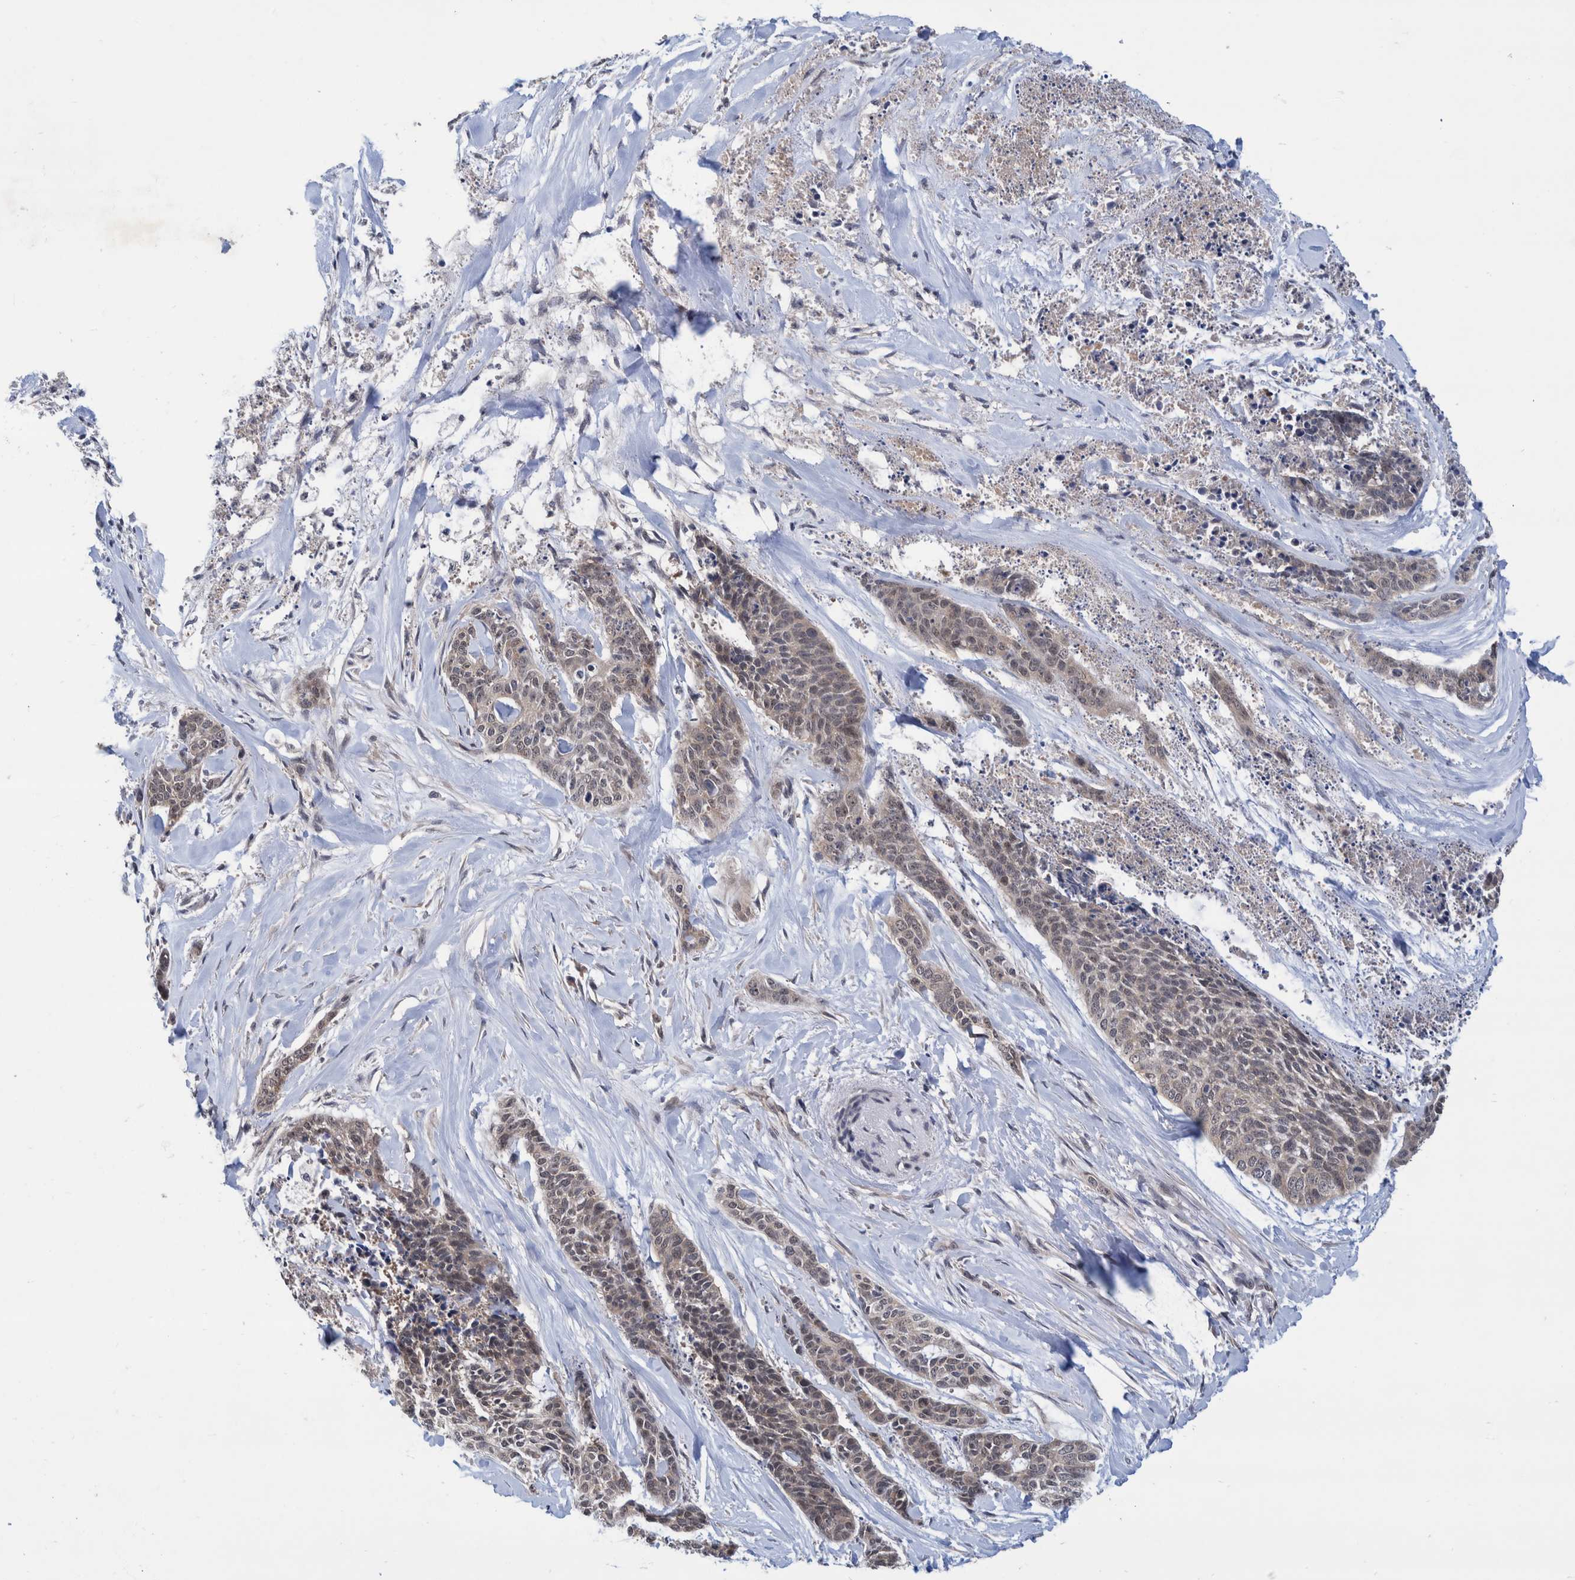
{"staining": {"intensity": "weak", "quantity": ">75%", "location": "cytoplasmic/membranous"}, "tissue": "skin cancer", "cell_type": "Tumor cells", "image_type": "cancer", "snomed": [{"axis": "morphology", "description": "Basal cell carcinoma"}, {"axis": "topography", "description": "Skin"}], "caption": "A brown stain highlights weak cytoplasmic/membranous expression of a protein in basal cell carcinoma (skin) tumor cells.", "gene": "PLPBP", "patient": {"sex": "female", "age": 64}}